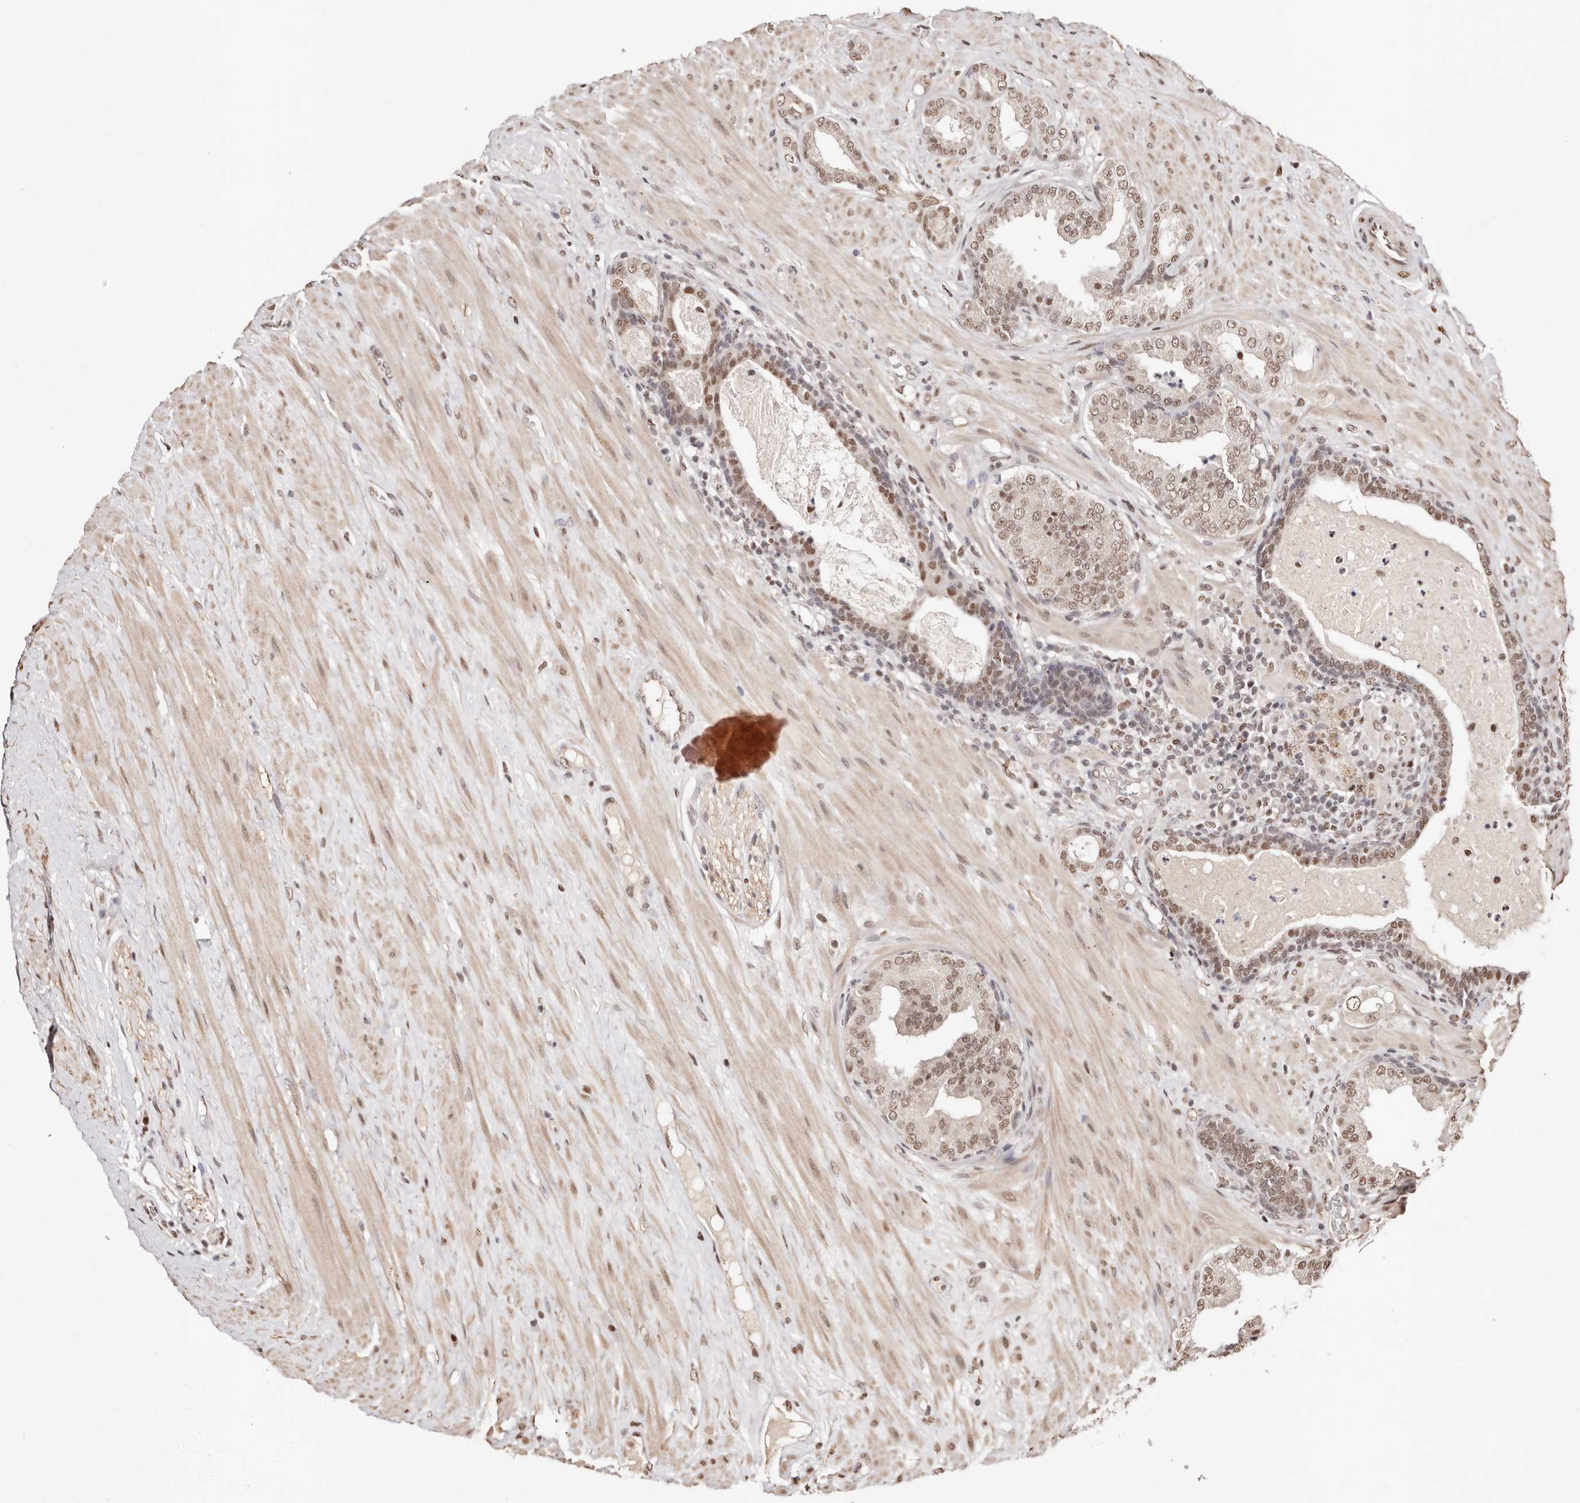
{"staining": {"intensity": "moderate", "quantity": ">75%", "location": "nuclear"}, "tissue": "prostate cancer", "cell_type": "Tumor cells", "image_type": "cancer", "snomed": [{"axis": "morphology", "description": "Adenocarcinoma, Low grade"}, {"axis": "topography", "description": "Prostate"}], "caption": "A histopathology image of human prostate cancer stained for a protein displays moderate nuclear brown staining in tumor cells. (Brightfield microscopy of DAB IHC at high magnification).", "gene": "BICRAL", "patient": {"sex": "male", "age": 63}}